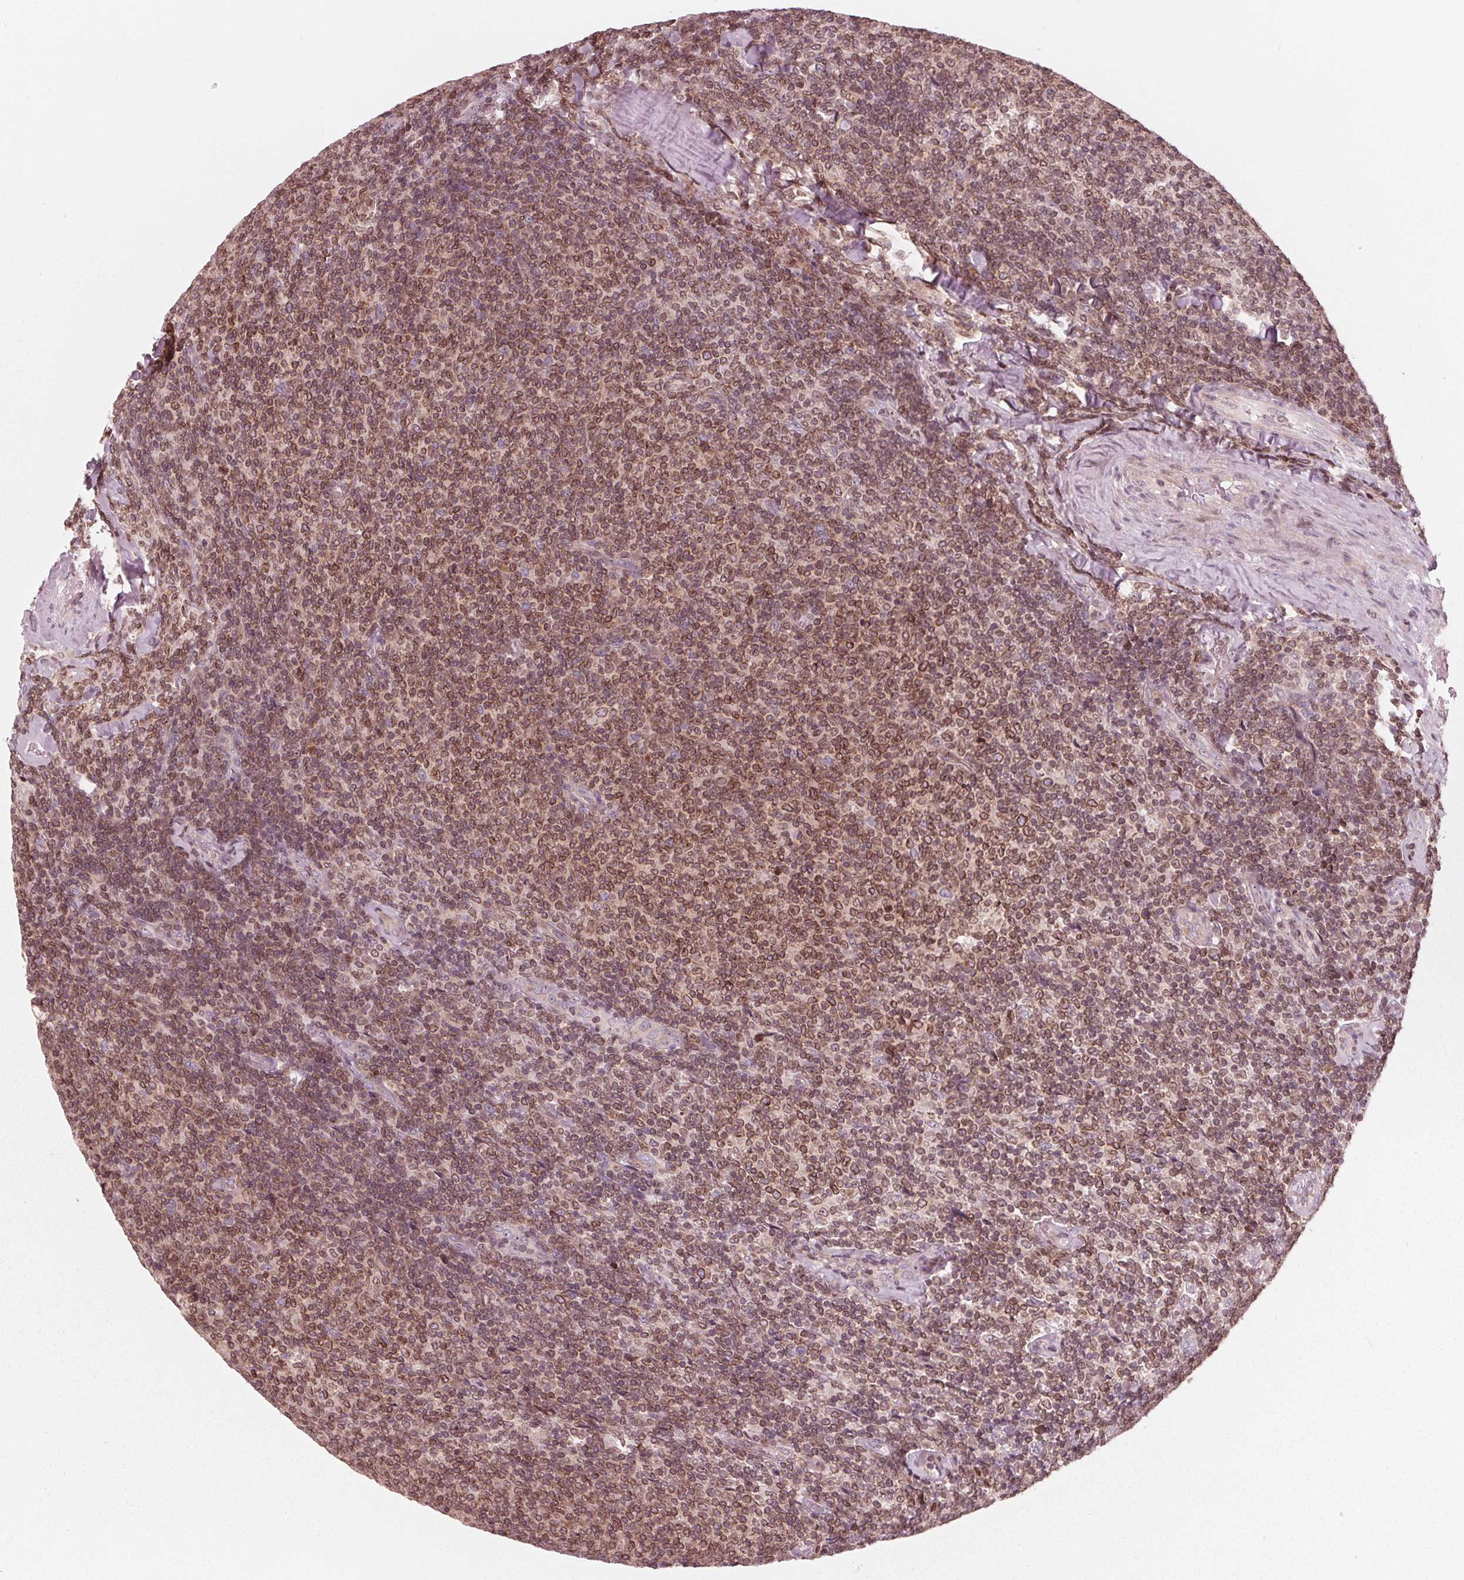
{"staining": {"intensity": "weak", "quantity": ">75%", "location": "cytoplasmic/membranous,nuclear"}, "tissue": "lymphoma", "cell_type": "Tumor cells", "image_type": "cancer", "snomed": [{"axis": "morphology", "description": "Malignant lymphoma, non-Hodgkin's type, Low grade"}, {"axis": "topography", "description": "Lymph node"}], "caption": "An immunohistochemistry histopathology image of tumor tissue is shown. Protein staining in brown labels weak cytoplasmic/membranous and nuclear positivity in lymphoma within tumor cells. The staining is performed using DAB brown chromogen to label protein expression. The nuclei are counter-stained blue using hematoxylin.", "gene": "NUP210", "patient": {"sex": "male", "age": 52}}